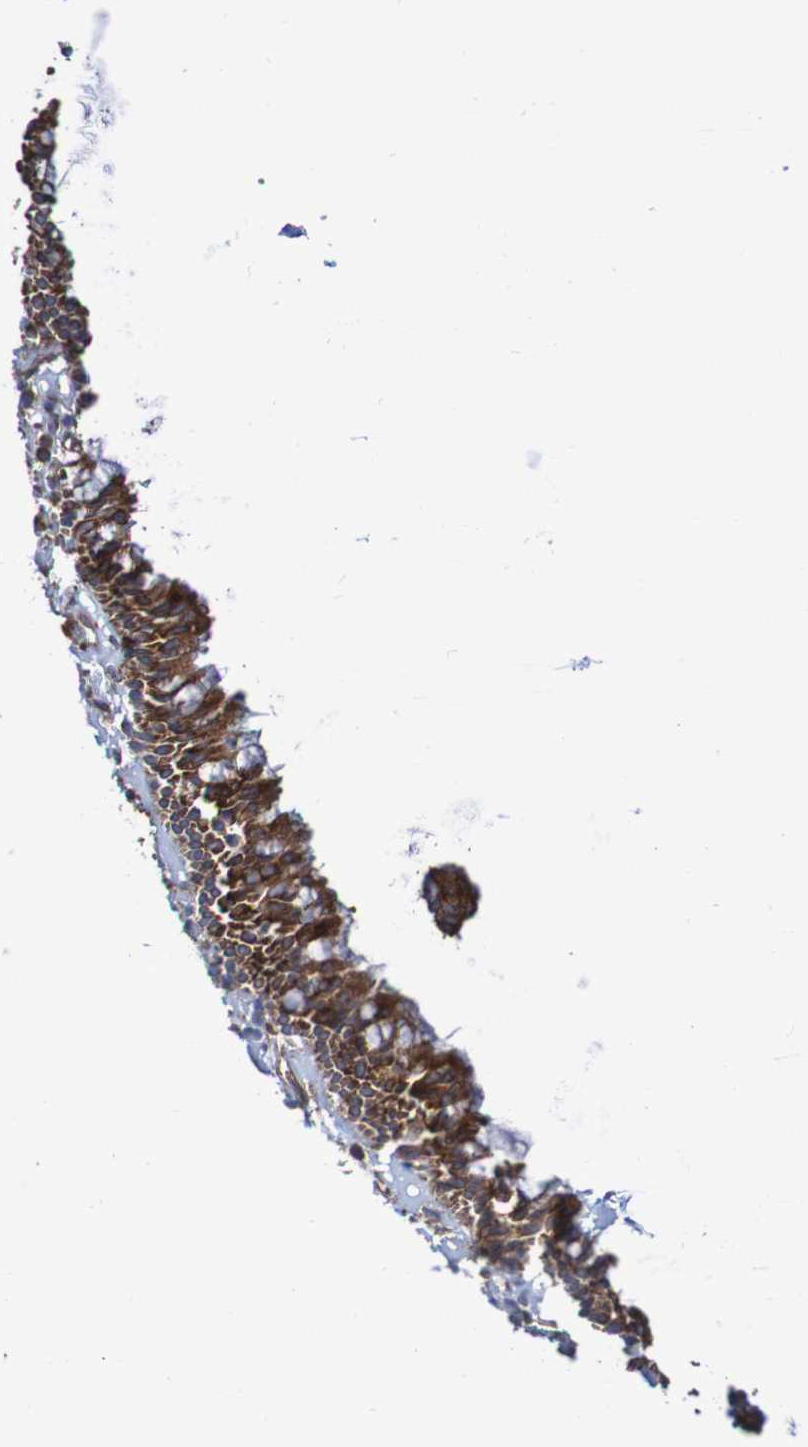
{"staining": {"intensity": "strong", "quantity": ">75%", "location": "cytoplasmic/membranous"}, "tissue": "nasopharynx", "cell_type": "Respiratory epithelial cells", "image_type": "normal", "snomed": [{"axis": "morphology", "description": "Normal tissue, NOS"}, {"axis": "topography", "description": "Nasopharynx"}], "caption": "The image exhibits staining of benign nasopharynx, revealing strong cytoplasmic/membranous protein expression (brown color) within respiratory epithelial cells.", "gene": "FXR2", "patient": {"sex": "female", "age": 51}}